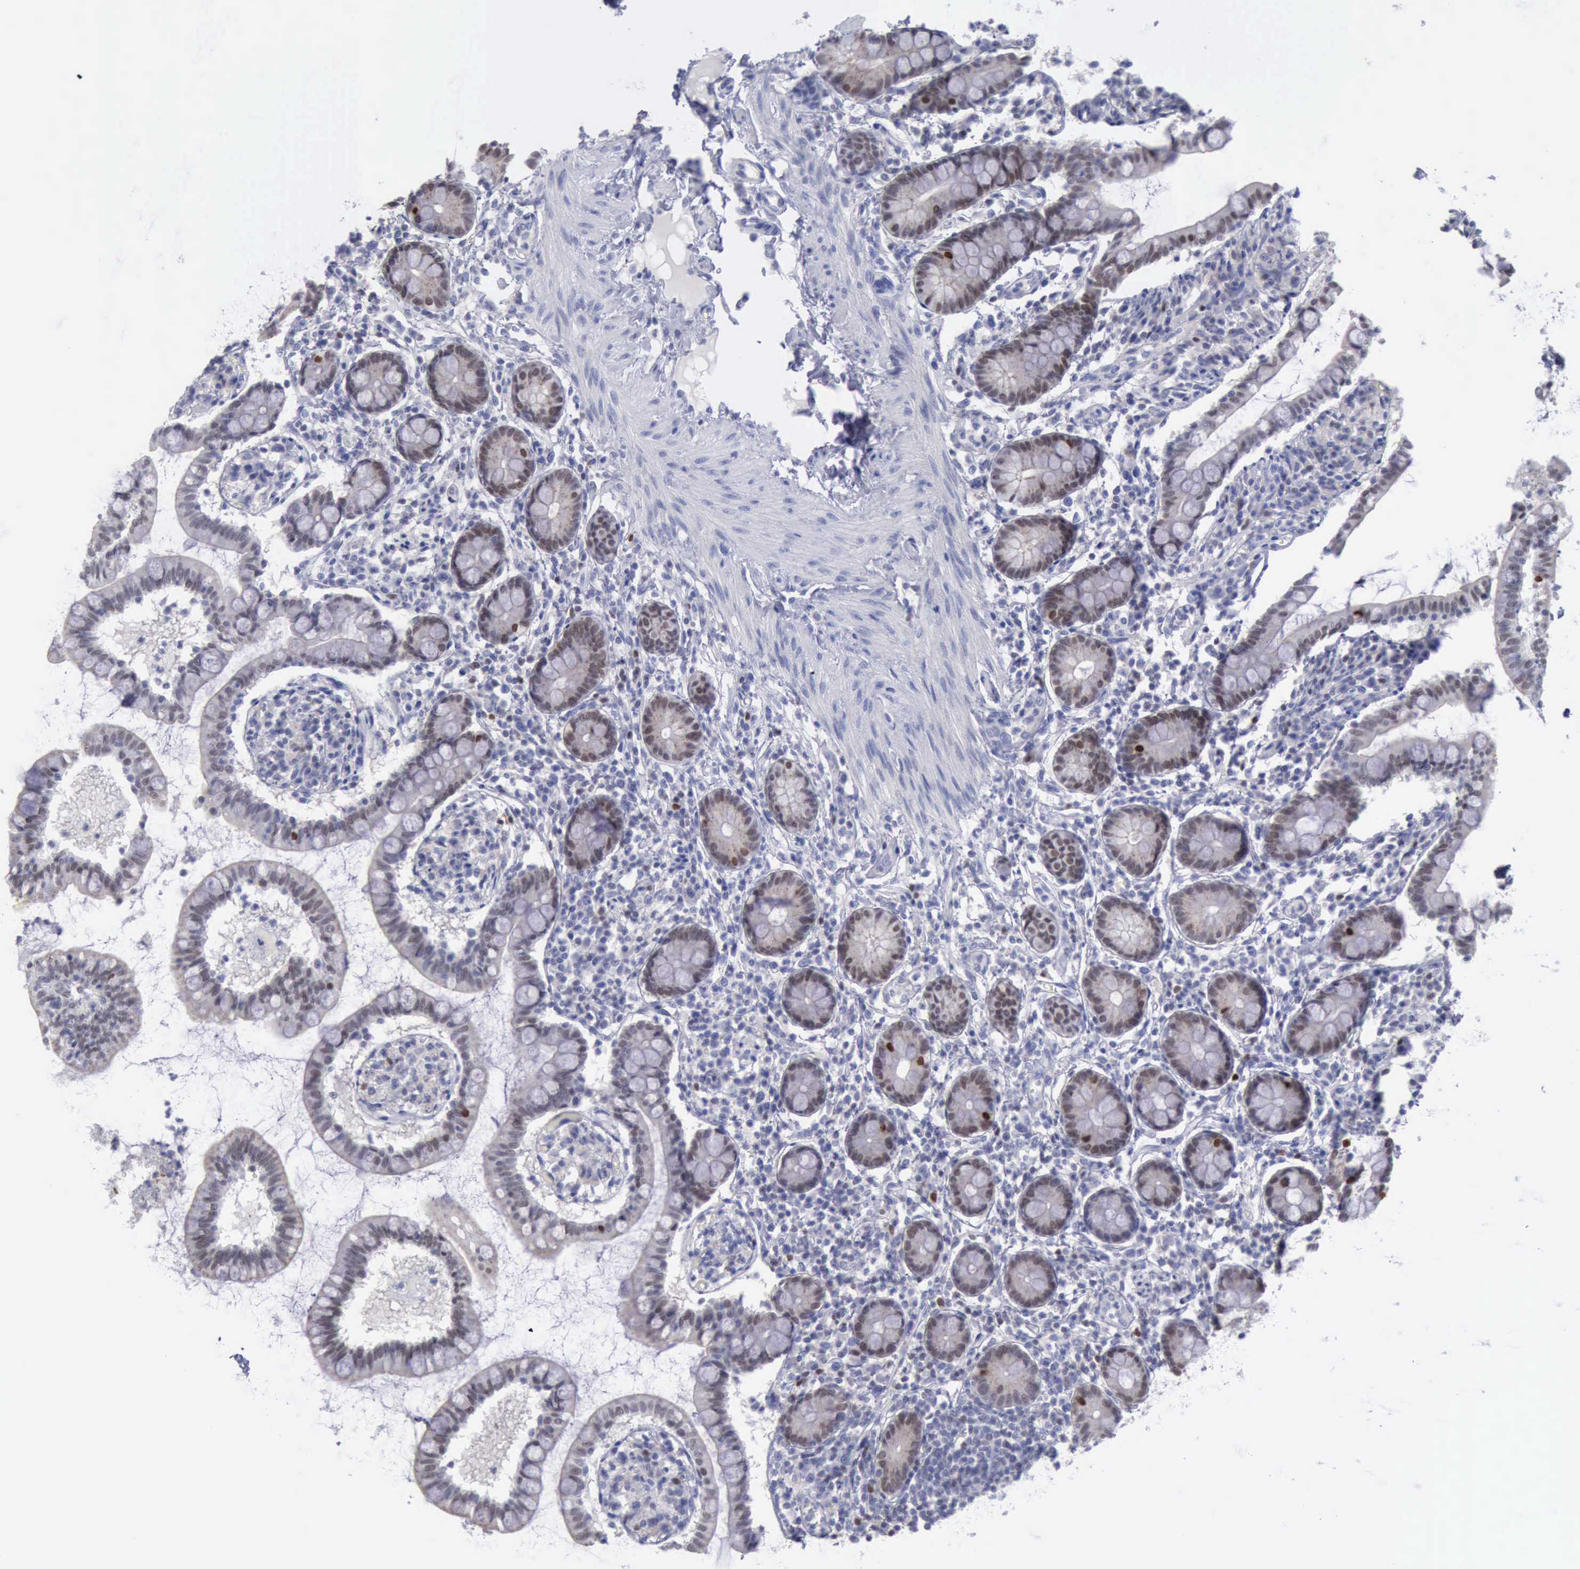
{"staining": {"intensity": "negative", "quantity": "none", "location": "none"}, "tissue": "small intestine", "cell_type": "Glandular cells", "image_type": "normal", "snomed": [{"axis": "morphology", "description": "Normal tissue, NOS"}, {"axis": "topography", "description": "Small intestine"}], "caption": "Immunohistochemistry (IHC) of normal small intestine displays no staining in glandular cells.", "gene": "SATB2", "patient": {"sex": "female", "age": 61}}